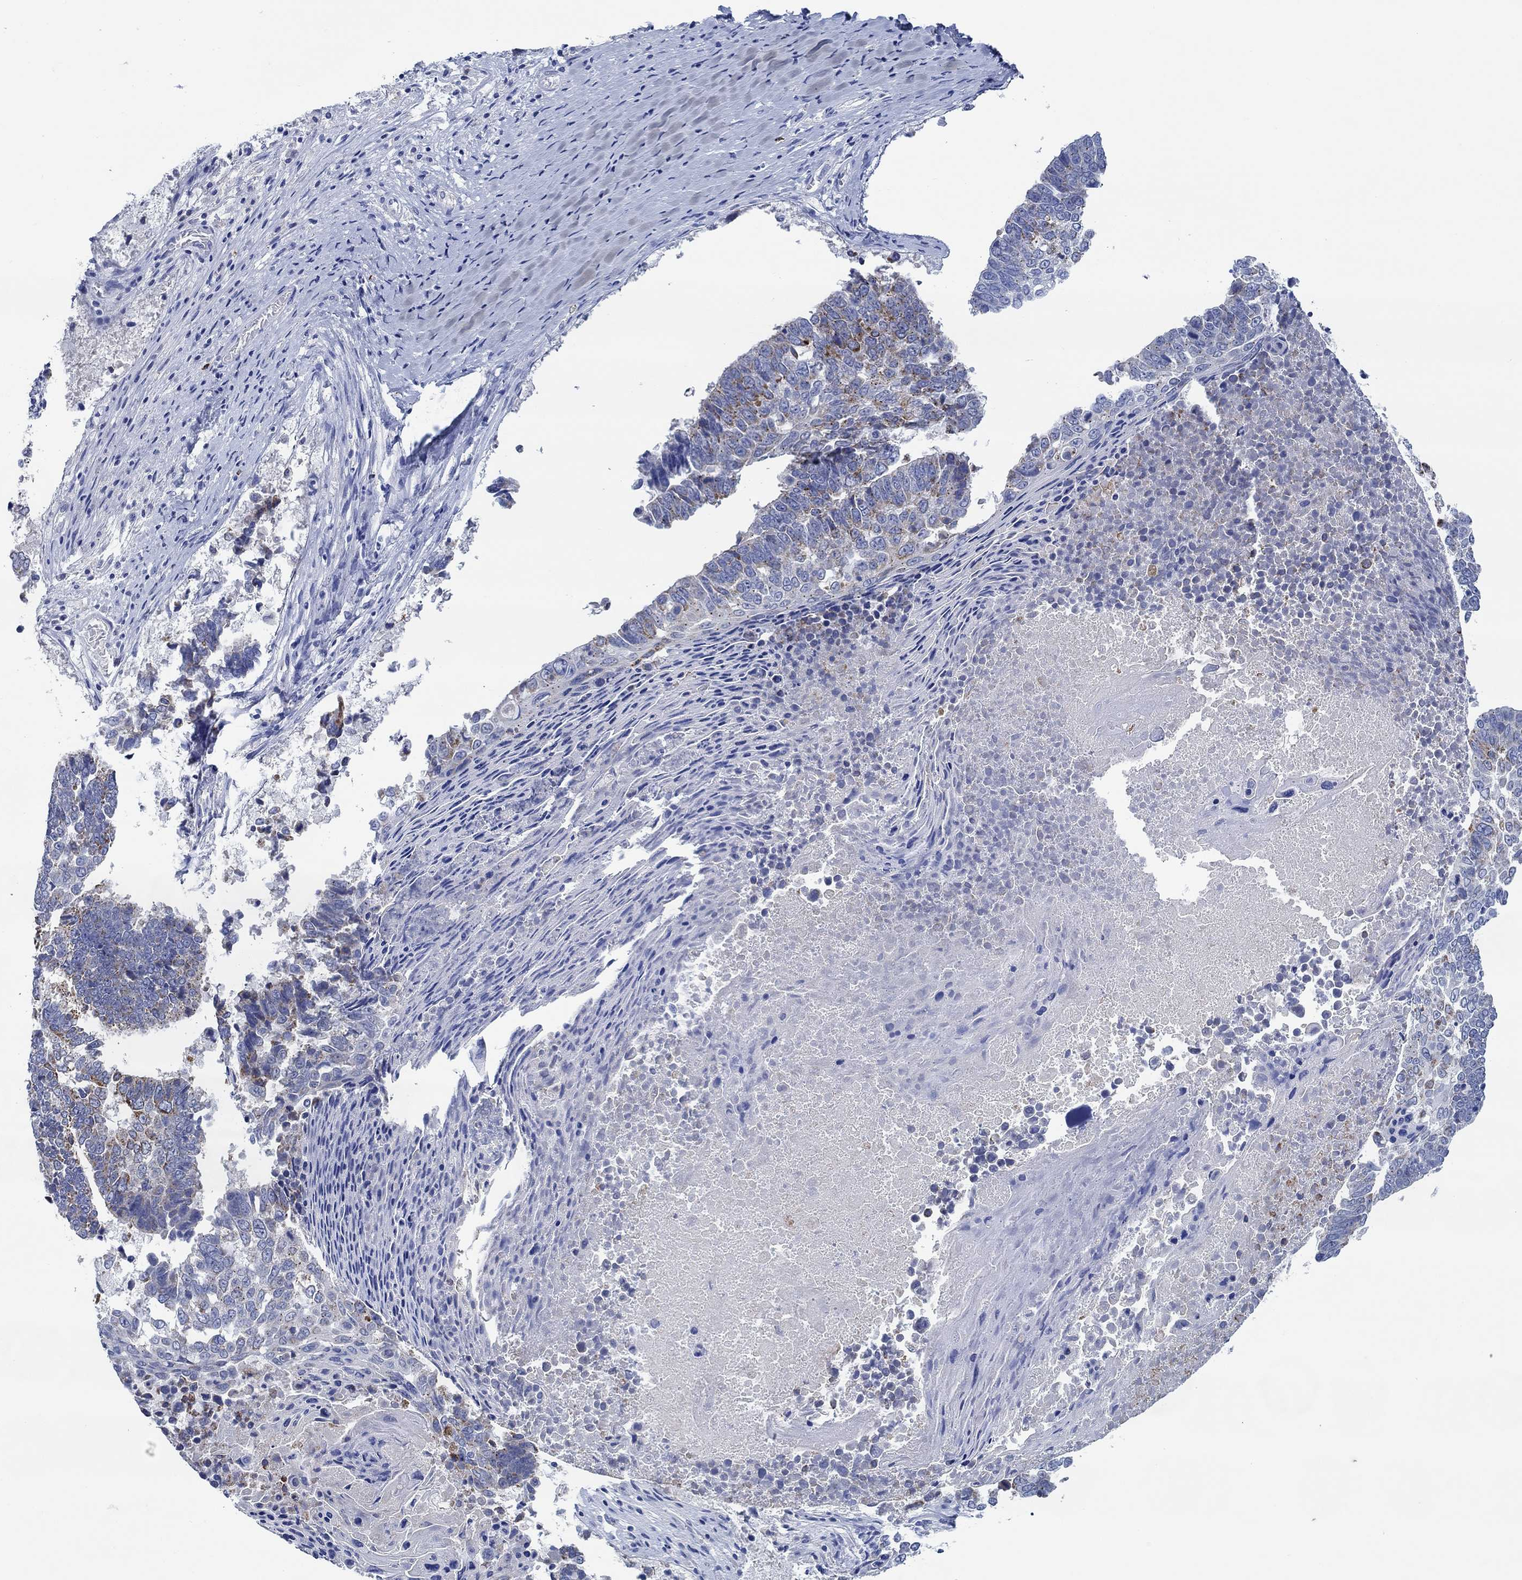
{"staining": {"intensity": "moderate", "quantity": "<25%", "location": "cytoplasmic/membranous"}, "tissue": "lung cancer", "cell_type": "Tumor cells", "image_type": "cancer", "snomed": [{"axis": "morphology", "description": "Squamous cell carcinoma, NOS"}, {"axis": "topography", "description": "Lung"}], "caption": "Moderate cytoplasmic/membranous protein expression is seen in about <25% of tumor cells in lung cancer.", "gene": "CPM", "patient": {"sex": "male", "age": 73}}